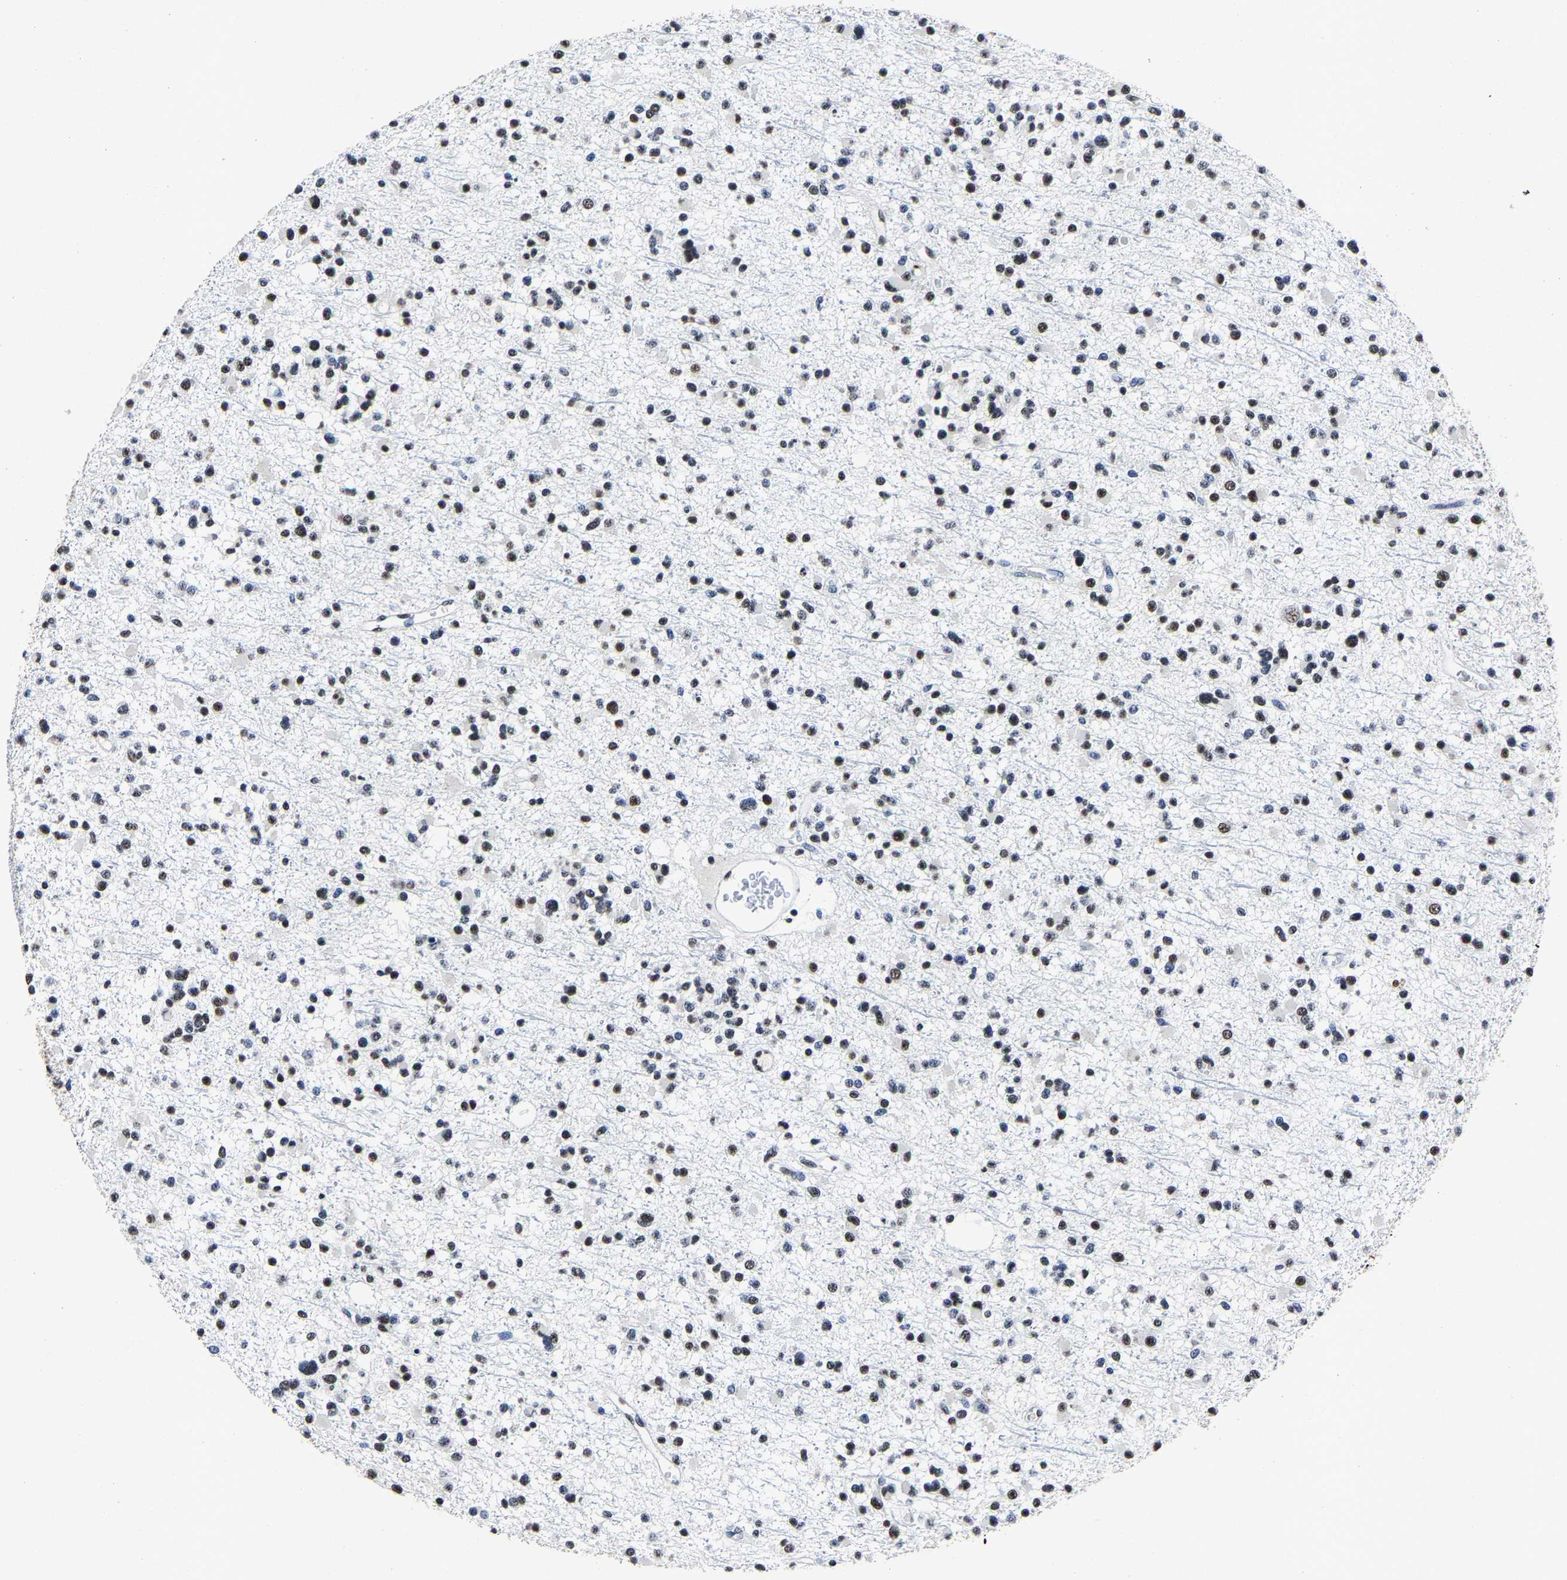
{"staining": {"intensity": "moderate", "quantity": "25%-75%", "location": "nuclear"}, "tissue": "glioma", "cell_type": "Tumor cells", "image_type": "cancer", "snomed": [{"axis": "morphology", "description": "Glioma, malignant, Low grade"}, {"axis": "topography", "description": "Brain"}], "caption": "This photomicrograph displays glioma stained with immunohistochemistry (IHC) to label a protein in brown. The nuclear of tumor cells show moderate positivity for the protein. Nuclei are counter-stained blue.", "gene": "RBM45", "patient": {"sex": "female", "age": 22}}